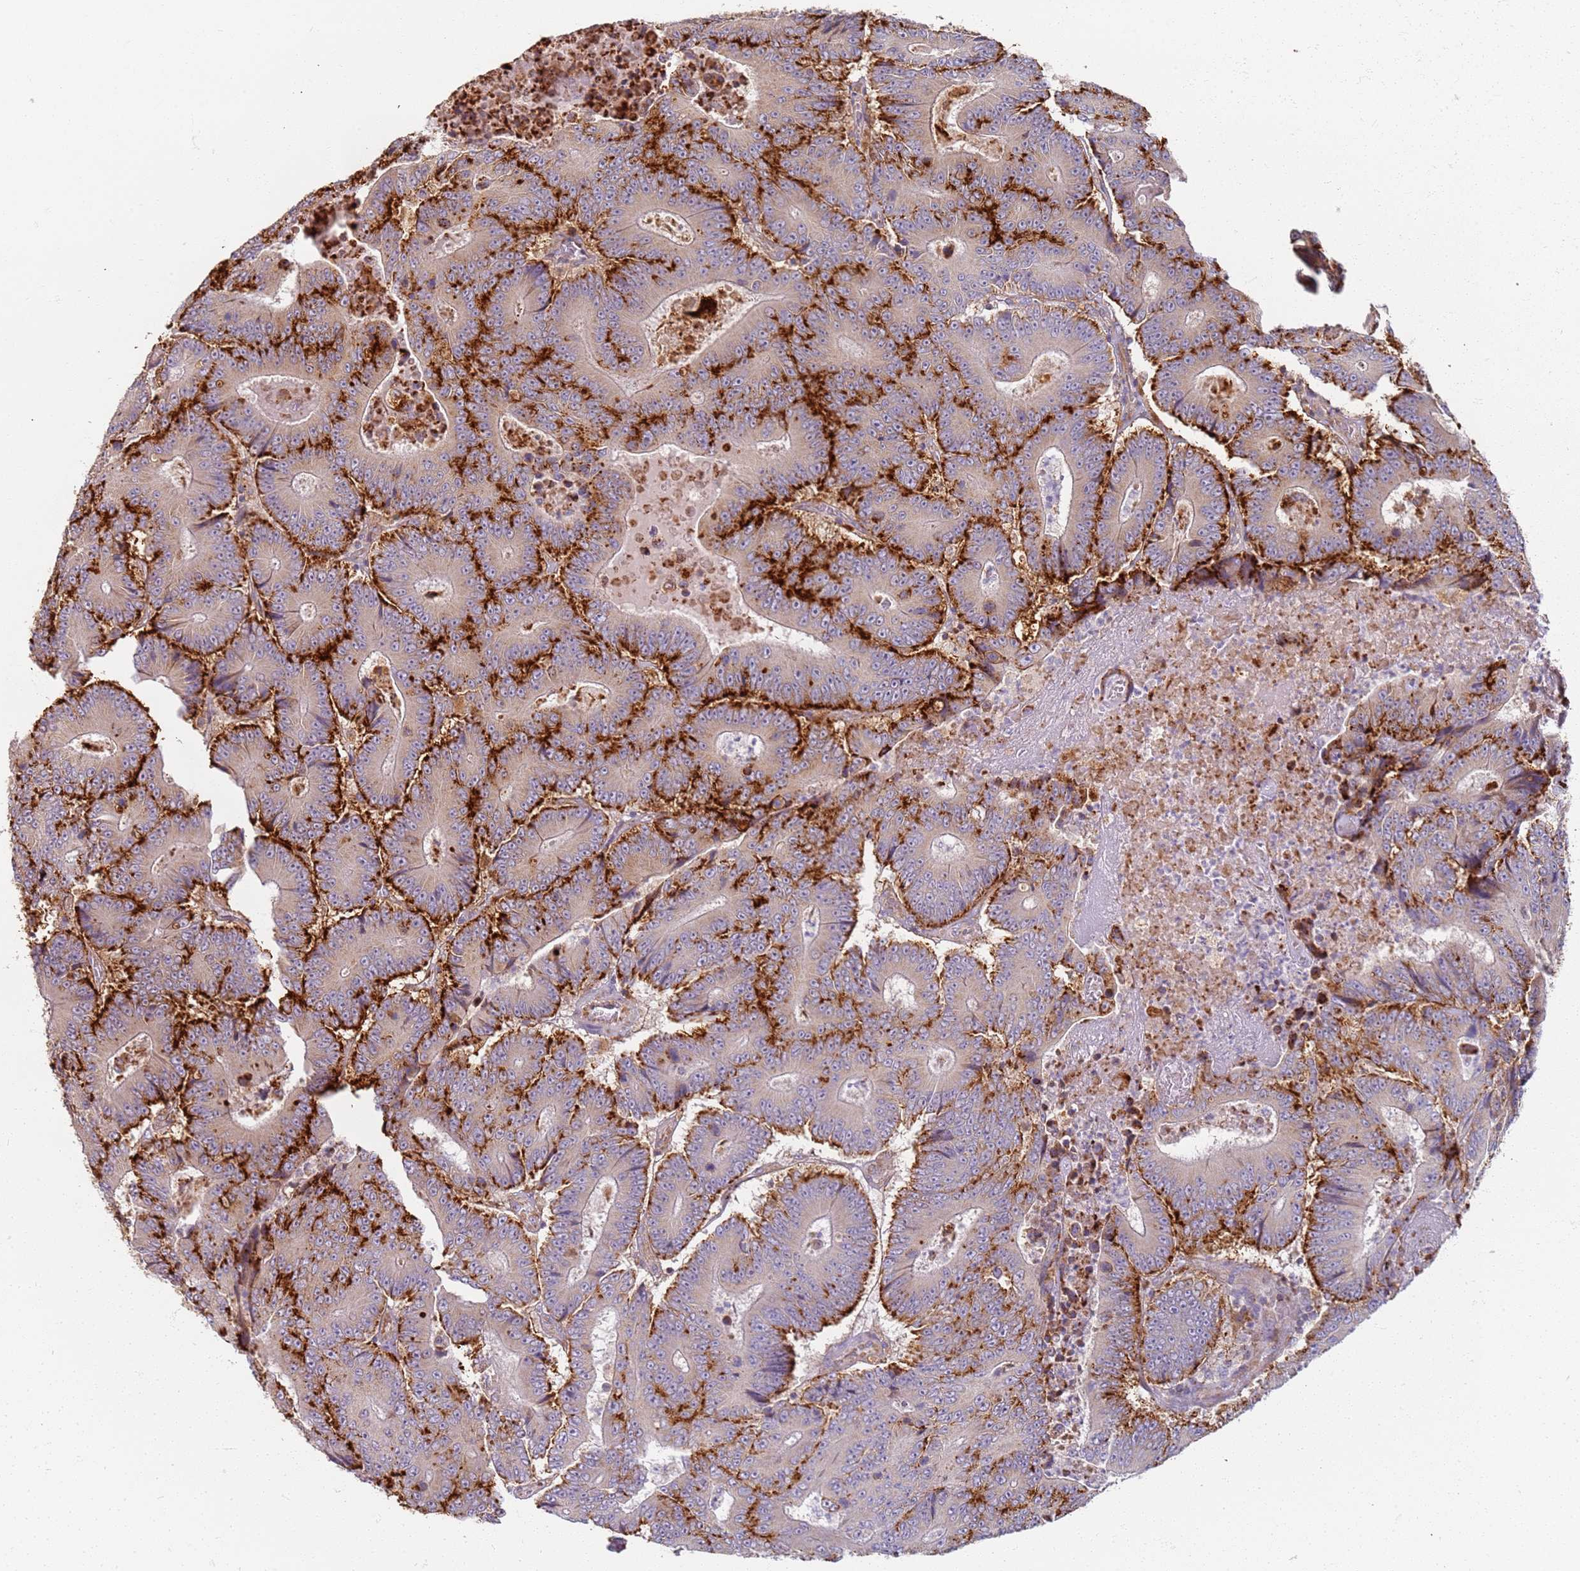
{"staining": {"intensity": "moderate", "quantity": "25%-75%", "location": "cytoplasmic/membranous"}, "tissue": "colorectal cancer", "cell_type": "Tumor cells", "image_type": "cancer", "snomed": [{"axis": "morphology", "description": "Adenocarcinoma, NOS"}, {"axis": "topography", "description": "Colon"}], "caption": "Immunohistochemistry (IHC) photomicrograph of neoplastic tissue: human colorectal cancer stained using immunohistochemistry (IHC) displays medium levels of moderate protein expression localized specifically in the cytoplasmic/membranous of tumor cells, appearing as a cytoplasmic/membranous brown color.", "gene": "PROKR2", "patient": {"sex": "male", "age": 83}}